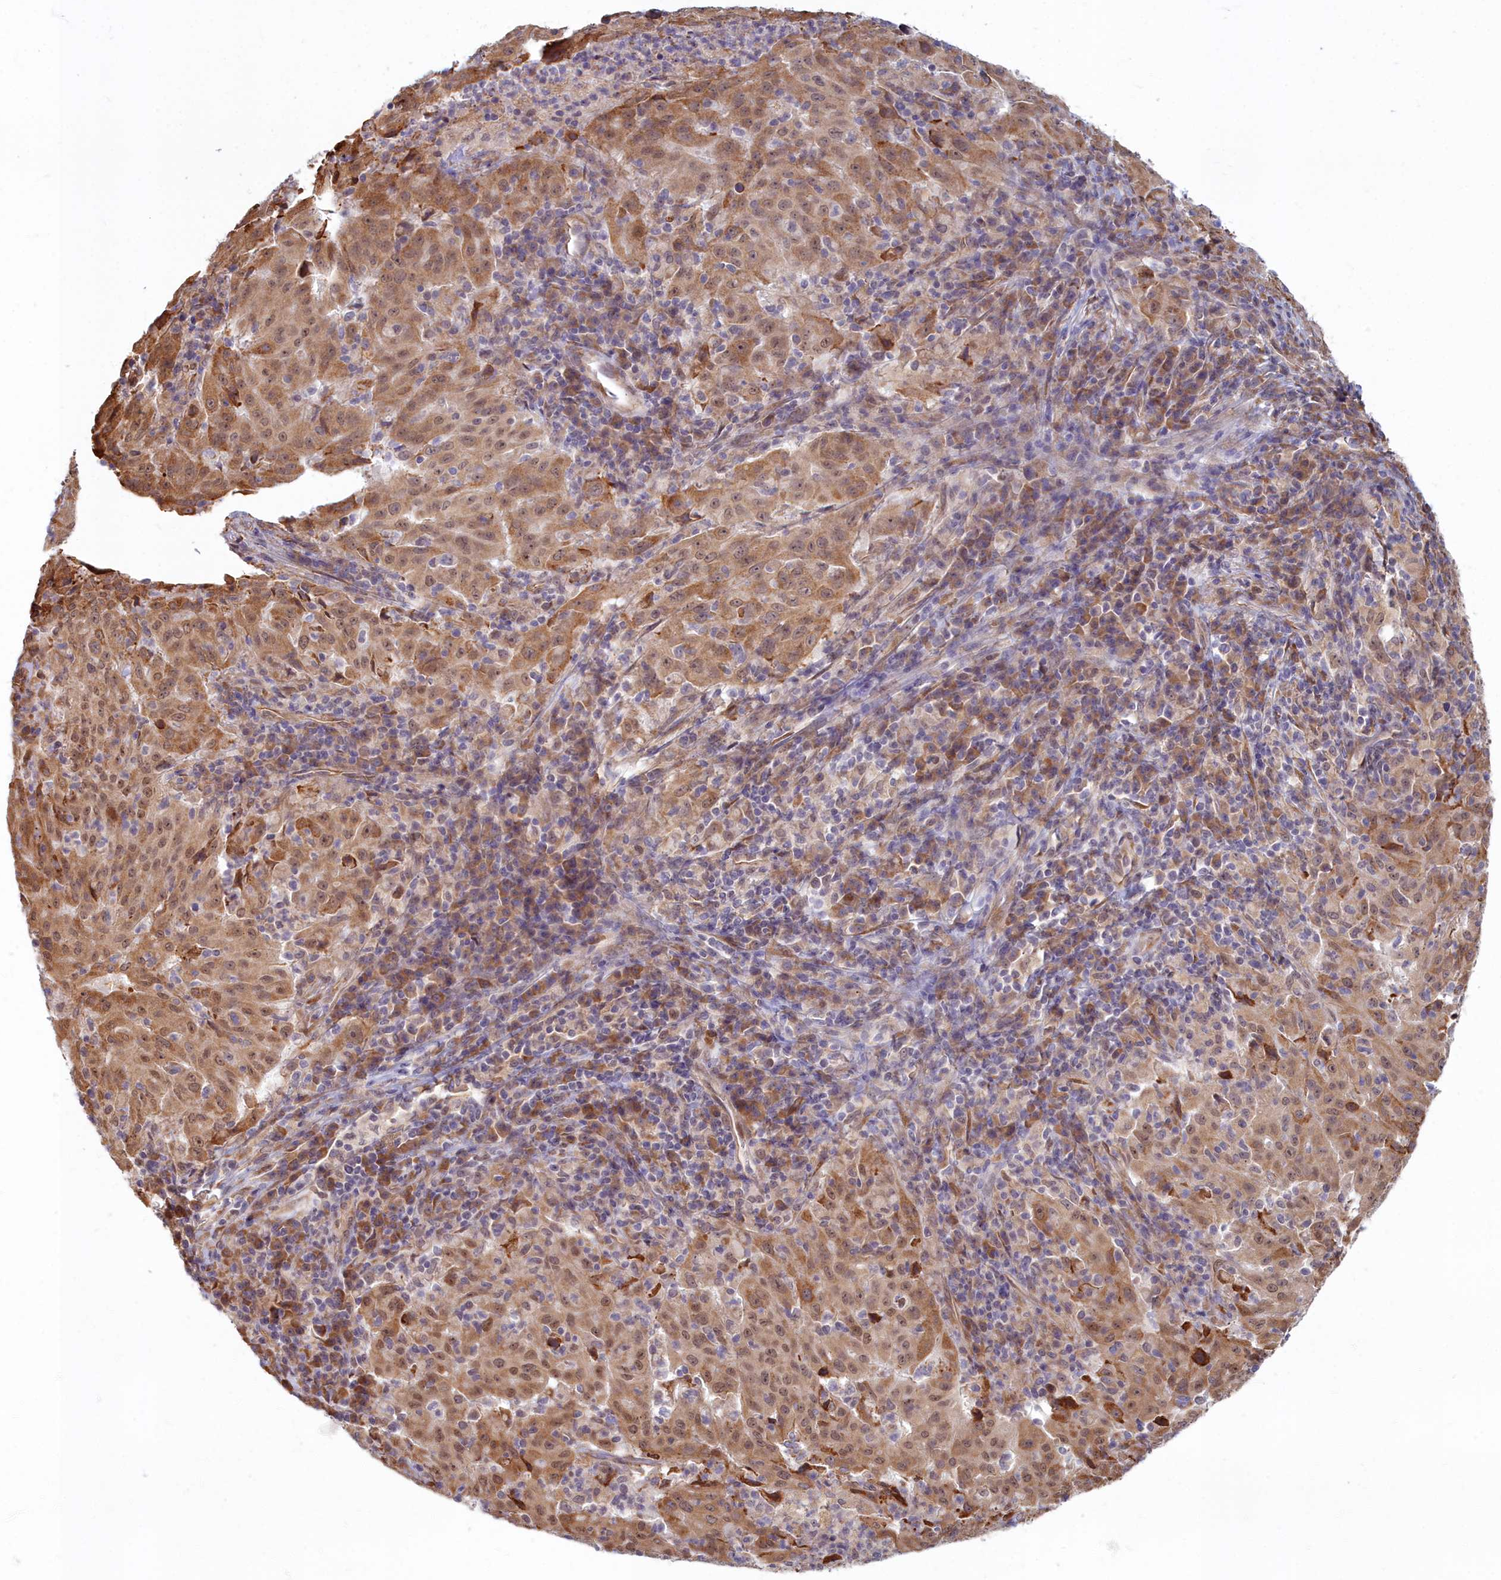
{"staining": {"intensity": "moderate", "quantity": ">75%", "location": "cytoplasmic/membranous,nuclear"}, "tissue": "pancreatic cancer", "cell_type": "Tumor cells", "image_type": "cancer", "snomed": [{"axis": "morphology", "description": "Adenocarcinoma, NOS"}, {"axis": "topography", "description": "Pancreas"}], "caption": "Human pancreatic cancer (adenocarcinoma) stained for a protein (brown) exhibits moderate cytoplasmic/membranous and nuclear positive expression in approximately >75% of tumor cells.", "gene": "MAK16", "patient": {"sex": "male", "age": 63}}